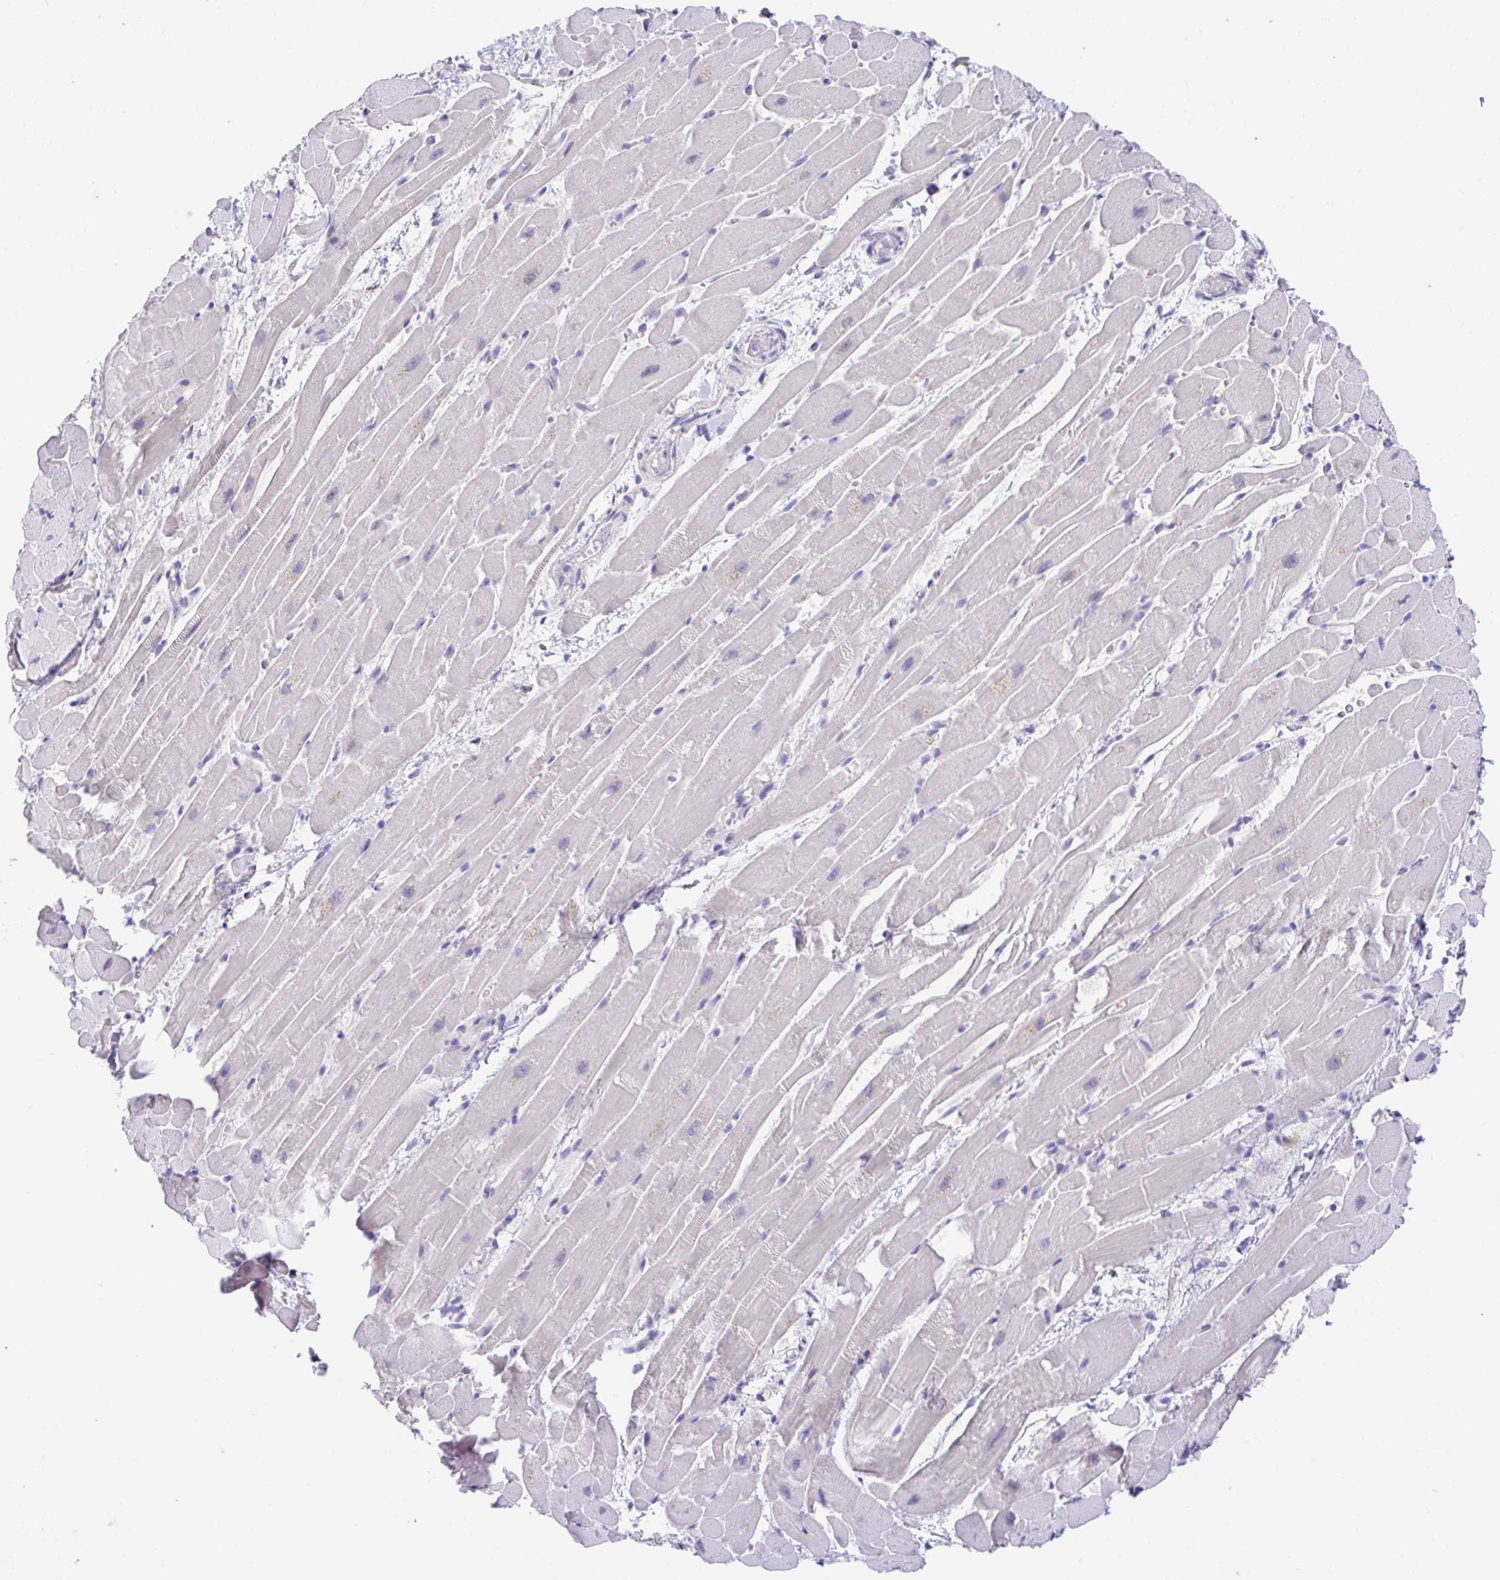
{"staining": {"intensity": "negative", "quantity": "none", "location": "none"}, "tissue": "heart muscle", "cell_type": "Cardiomyocytes", "image_type": "normal", "snomed": [{"axis": "morphology", "description": "Normal tissue, NOS"}, {"axis": "topography", "description": "Heart"}], "caption": "Cardiomyocytes show no significant protein expression in benign heart muscle. (Immunohistochemistry (ihc), brightfield microscopy, high magnification).", "gene": "HACD4", "patient": {"sex": "male", "age": 37}}